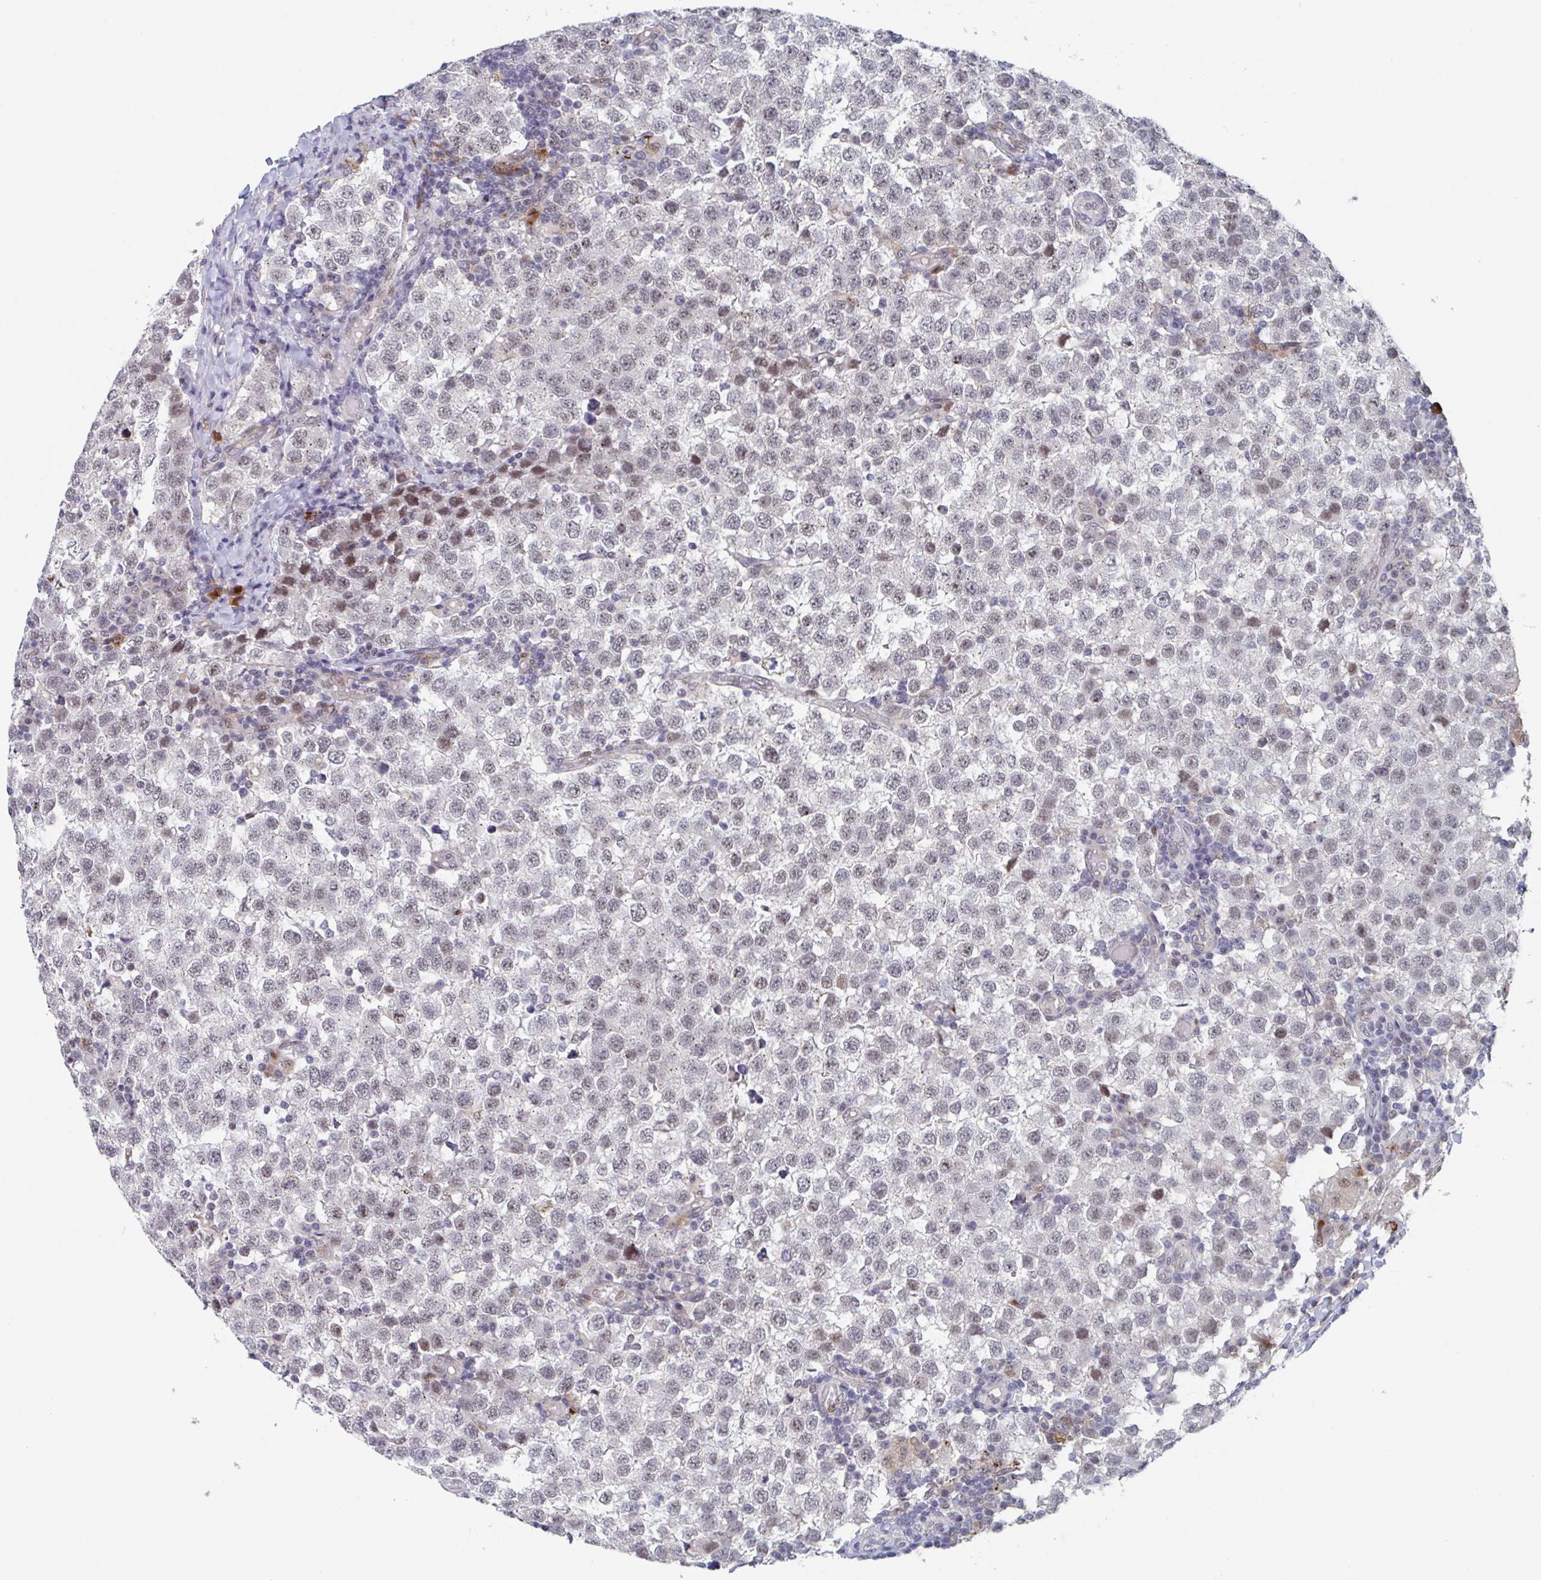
{"staining": {"intensity": "moderate", "quantity": "<25%", "location": "nuclear"}, "tissue": "testis cancer", "cell_type": "Tumor cells", "image_type": "cancer", "snomed": [{"axis": "morphology", "description": "Seminoma, NOS"}, {"axis": "topography", "description": "Testis"}], "caption": "Moderate nuclear protein expression is seen in approximately <25% of tumor cells in testis cancer. (DAB (3,3'-diaminobenzidine) IHC, brown staining for protein, blue staining for nuclei).", "gene": "RNF212", "patient": {"sex": "male", "age": 34}}